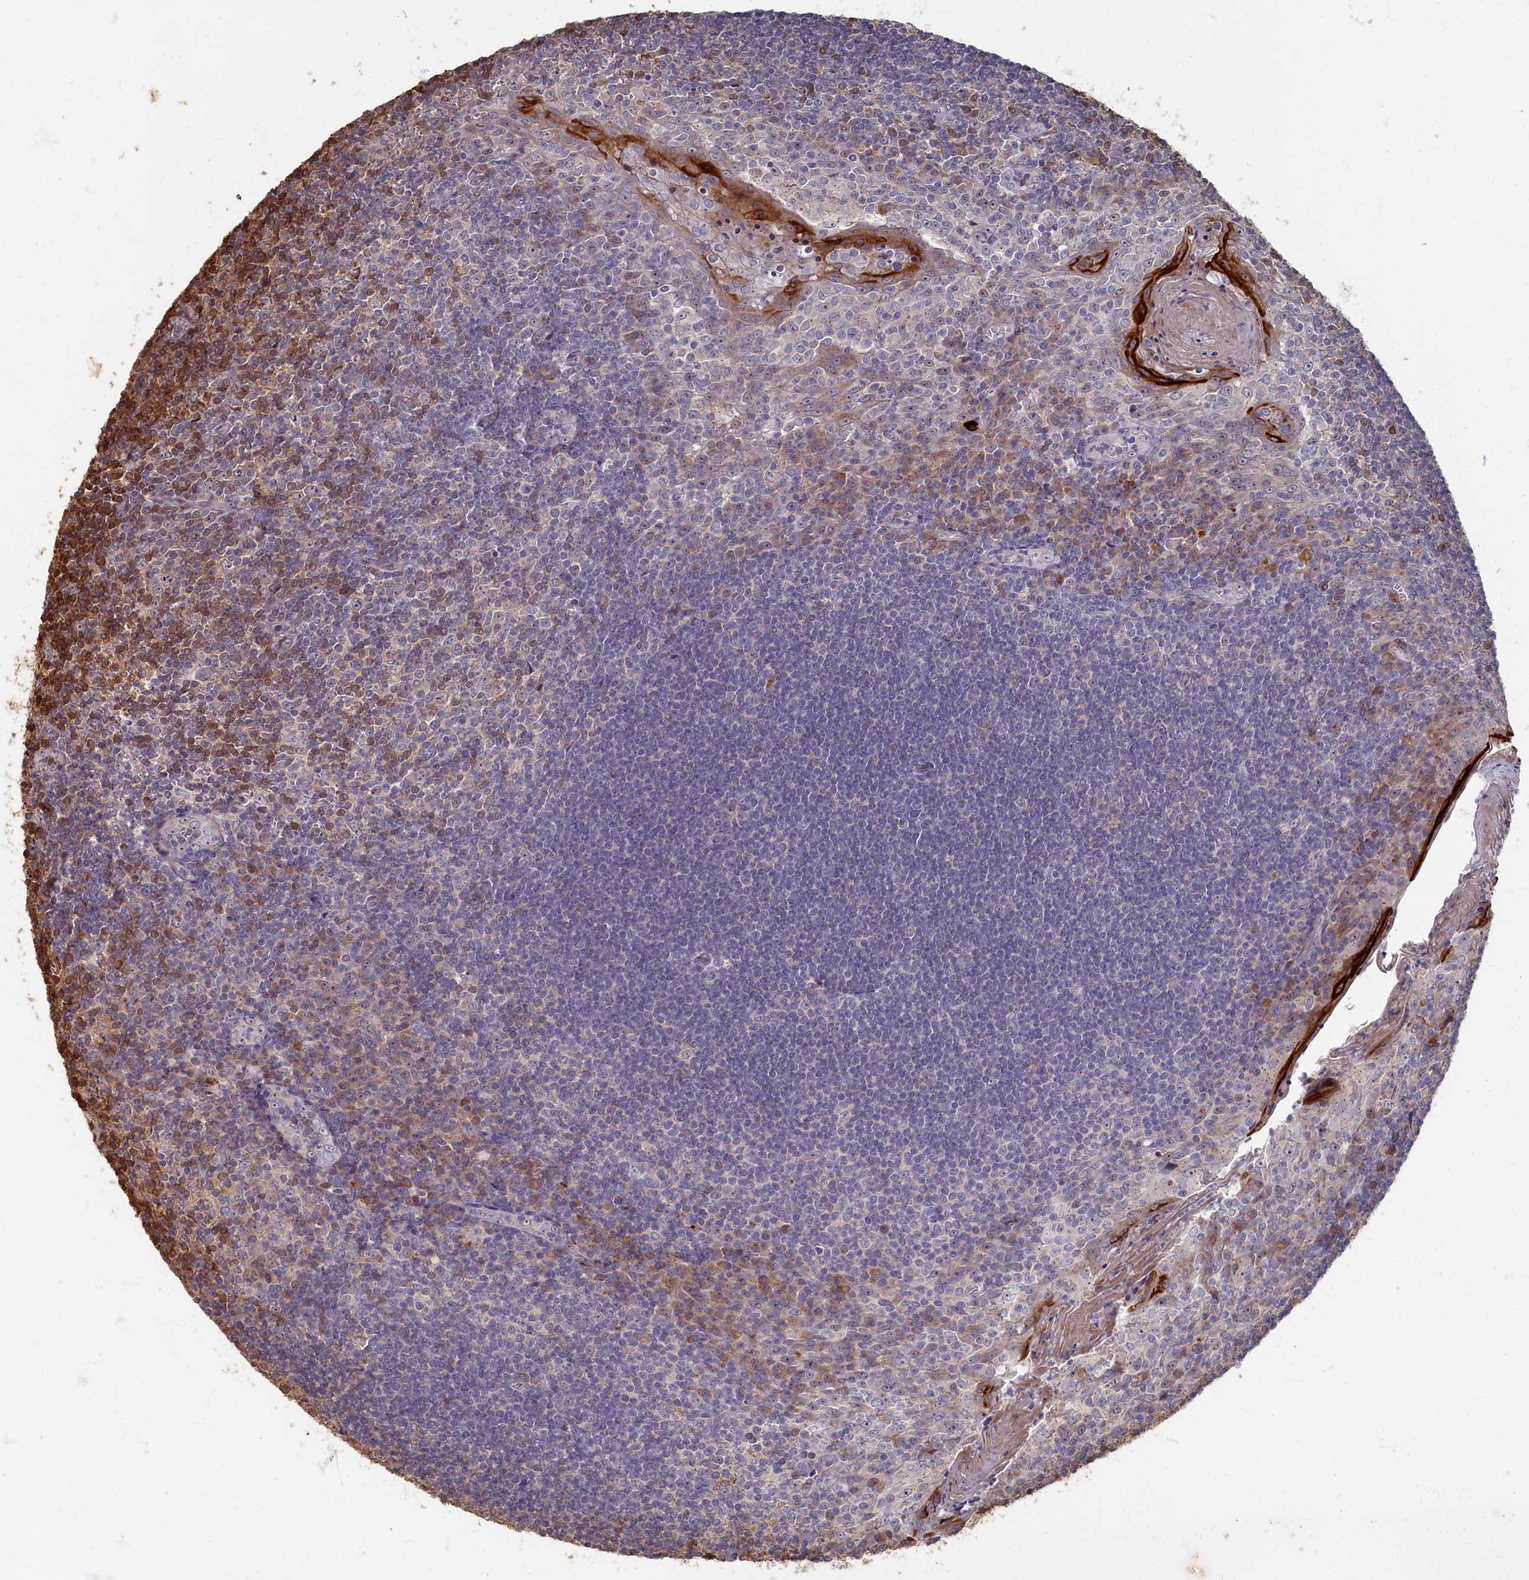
{"staining": {"intensity": "weak", "quantity": "<25%", "location": "cytoplasmic/membranous"}, "tissue": "tonsil", "cell_type": "Germinal center cells", "image_type": "normal", "snomed": [{"axis": "morphology", "description": "Normal tissue, NOS"}, {"axis": "topography", "description": "Tonsil"}], "caption": "Germinal center cells are negative for protein expression in benign human tonsil.", "gene": "HUNK", "patient": {"sex": "male", "age": 27}}